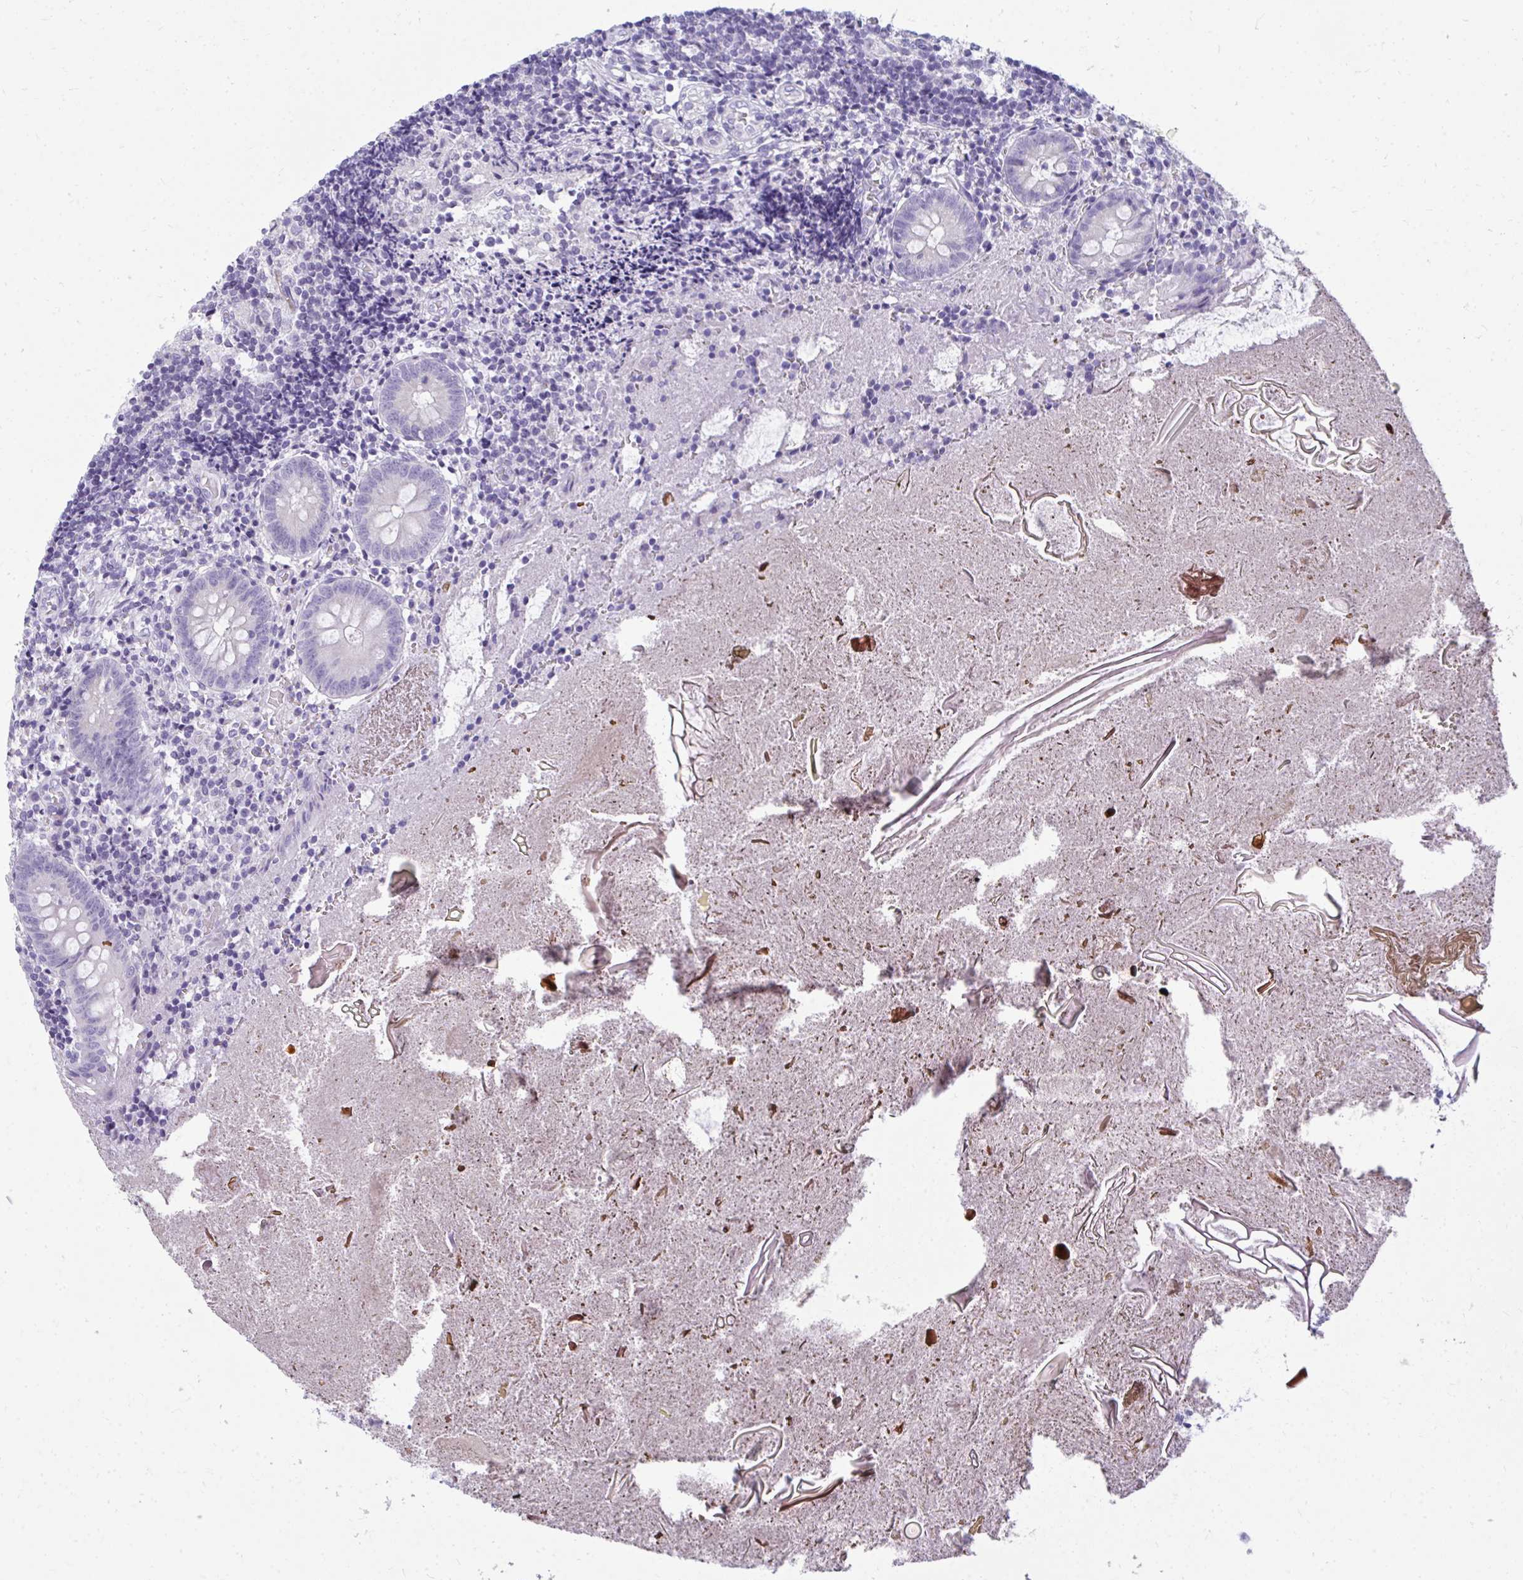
{"staining": {"intensity": "strong", "quantity": "<25%", "location": "cytoplasmic/membranous"}, "tissue": "appendix", "cell_type": "Glandular cells", "image_type": "normal", "snomed": [{"axis": "morphology", "description": "Normal tissue, NOS"}, {"axis": "topography", "description": "Appendix"}], "caption": "High-magnification brightfield microscopy of unremarkable appendix stained with DAB (brown) and counterstained with hematoxylin (blue). glandular cells exhibit strong cytoplasmic/membranous positivity is seen in about<25% of cells.", "gene": "TSBP1", "patient": {"sex": "female", "age": 17}}